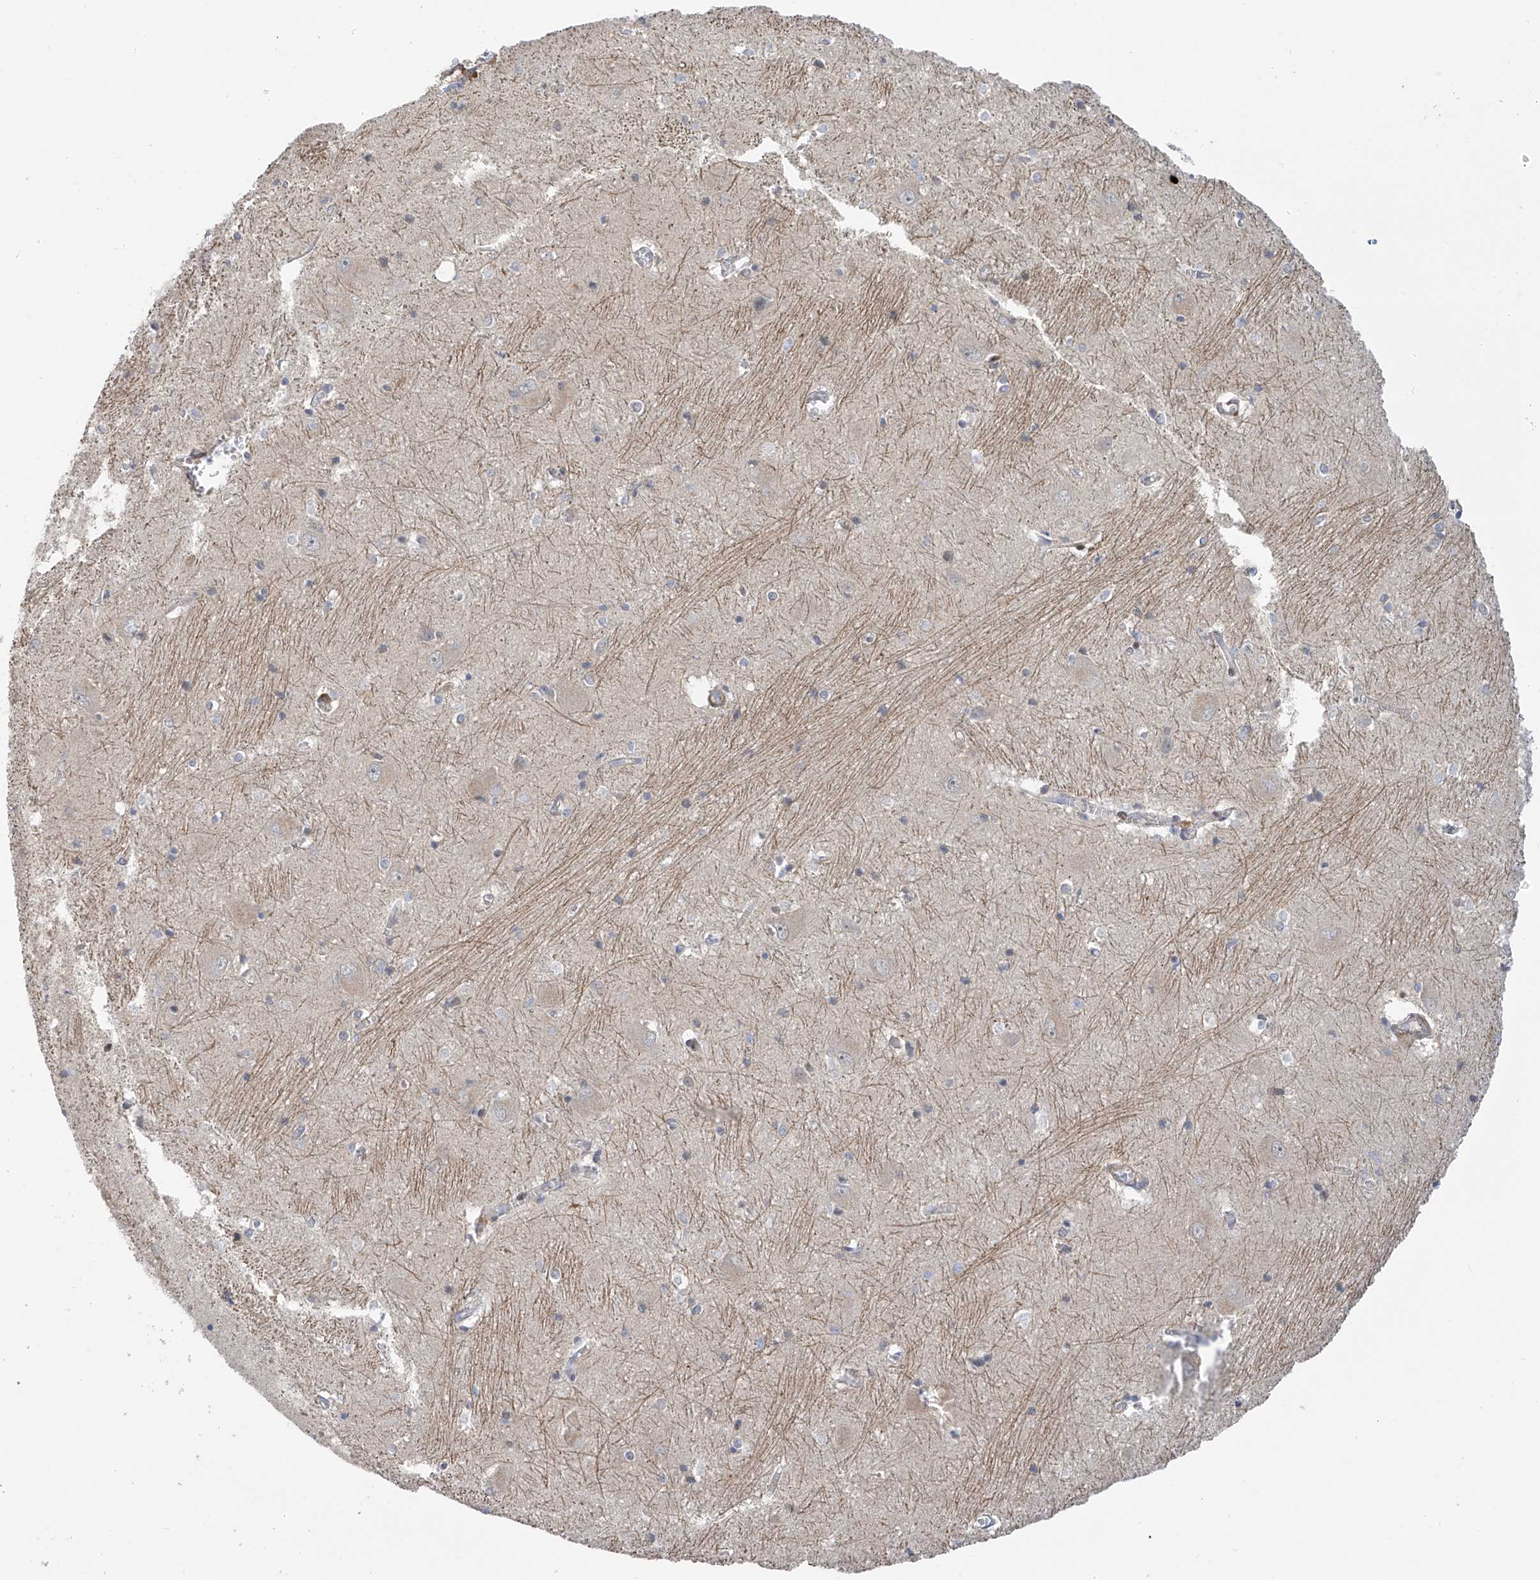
{"staining": {"intensity": "weak", "quantity": "<25%", "location": "cytoplasmic/membranous"}, "tissue": "caudate", "cell_type": "Glial cells", "image_type": "normal", "snomed": [{"axis": "morphology", "description": "Normal tissue, NOS"}, {"axis": "topography", "description": "Lateral ventricle wall"}], "caption": "The micrograph reveals no significant positivity in glial cells of caudate.", "gene": "ZNF641", "patient": {"sex": "male", "age": 37}}